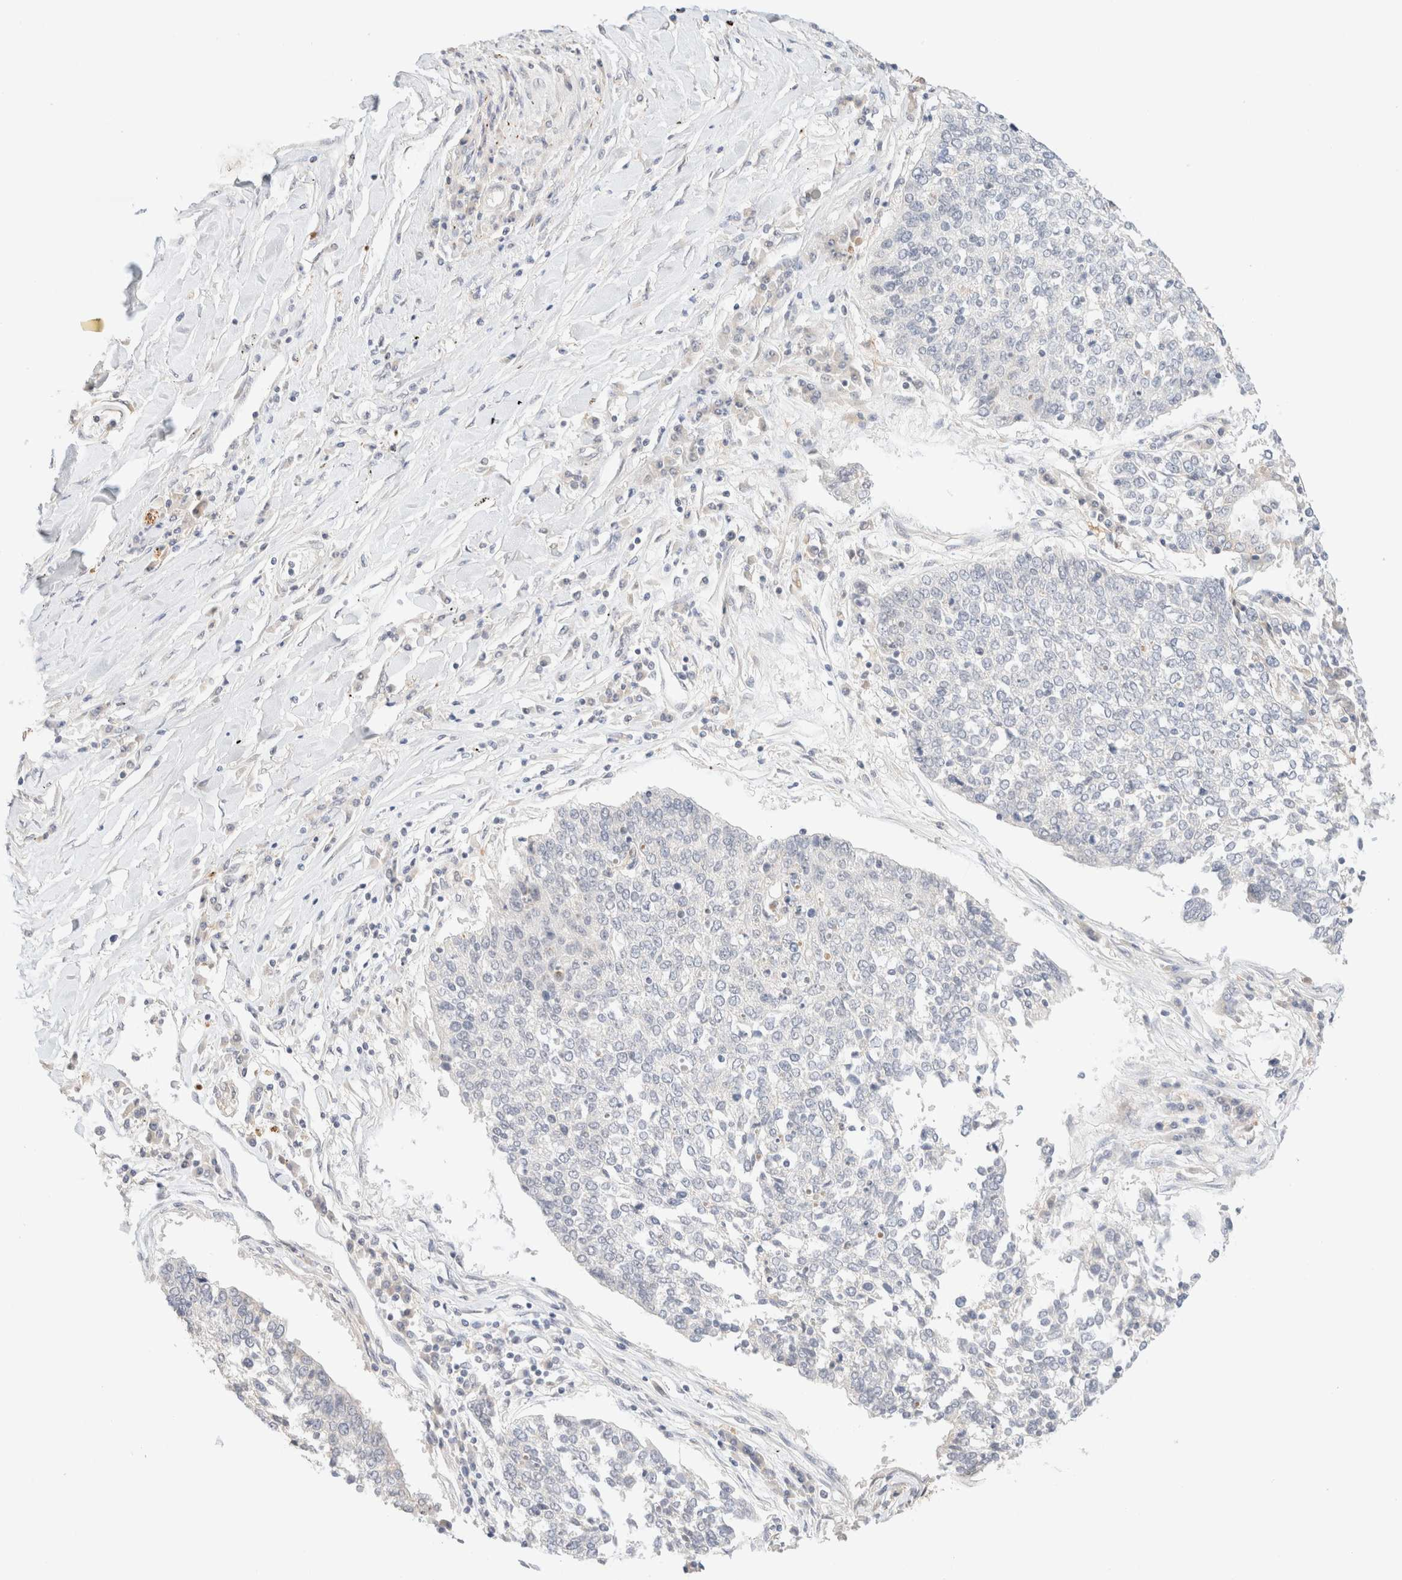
{"staining": {"intensity": "negative", "quantity": "none", "location": "none"}, "tissue": "lung cancer", "cell_type": "Tumor cells", "image_type": "cancer", "snomed": [{"axis": "morphology", "description": "Normal tissue, NOS"}, {"axis": "morphology", "description": "Squamous cell carcinoma, NOS"}, {"axis": "topography", "description": "Cartilage tissue"}, {"axis": "topography", "description": "Bronchus"}, {"axis": "topography", "description": "Lung"}, {"axis": "topography", "description": "Peripheral nerve tissue"}], "caption": "This histopathology image is of lung cancer (squamous cell carcinoma) stained with immunohistochemistry (IHC) to label a protein in brown with the nuclei are counter-stained blue. There is no staining in tumor cells.", "gene": "SNTB1", "patient": {"sex": "female", "age": 49}}